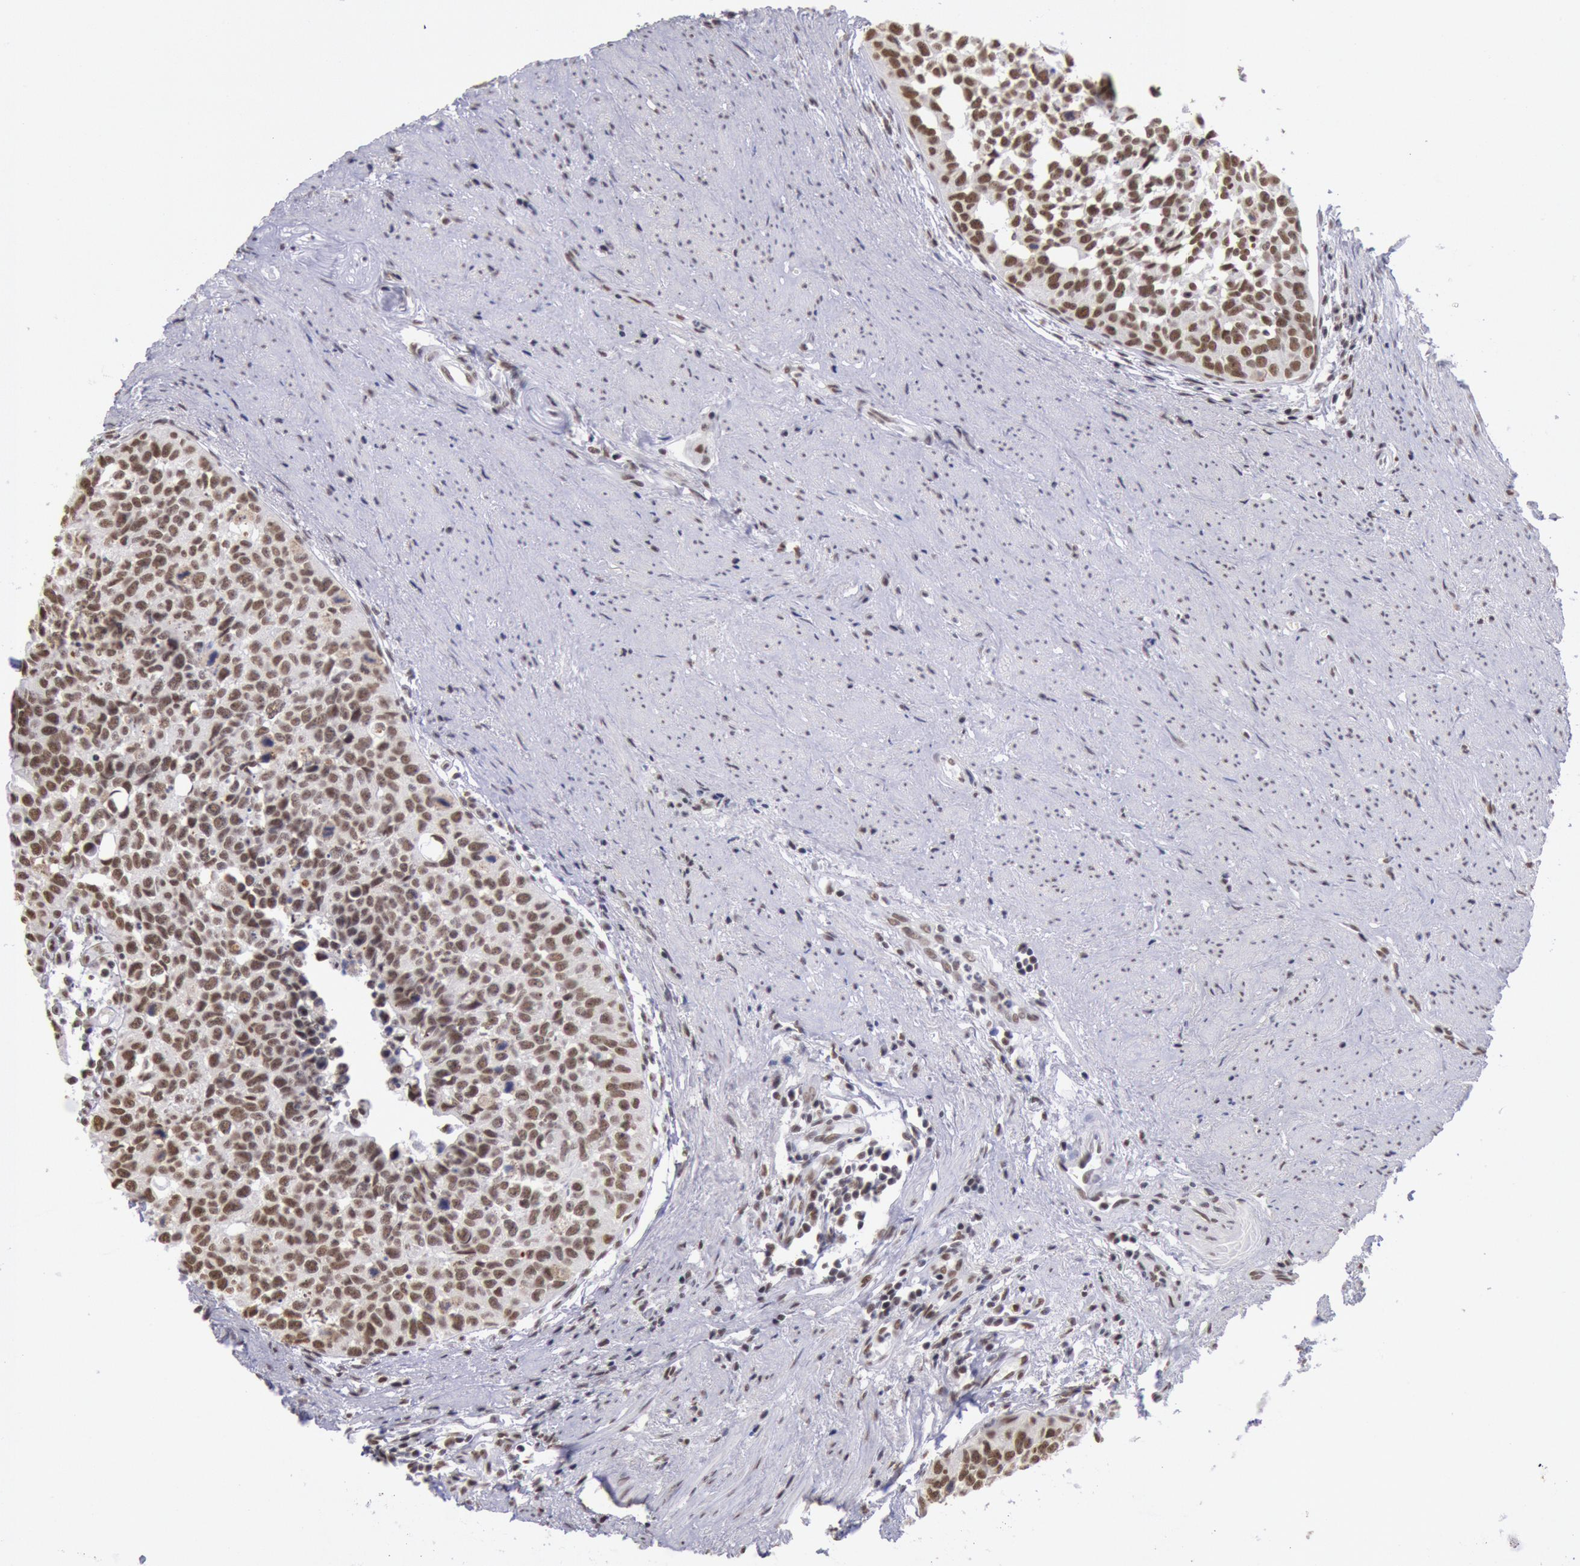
{"staining": {"intensity": "moderate", "quantity": ">75%", "location": "nuclear"}, "tissue": "urothelial cancer", "cell_type": "Tumor cells", "image_type": "cancer", "snomed": [{"axis": "morphology", "description": "Urothelial carcinoma, High grade"}, {"axis": "topography", "description": "Urinary bladder"}], "caption": "Immunohistochemistry (IHC) of urothelial cancer shows medium levels of moderate nuclear positivity in approximately >75% of tumor cells.", "gene": "SNRPD3", "patient": {"sex": "male", "age": 81}}